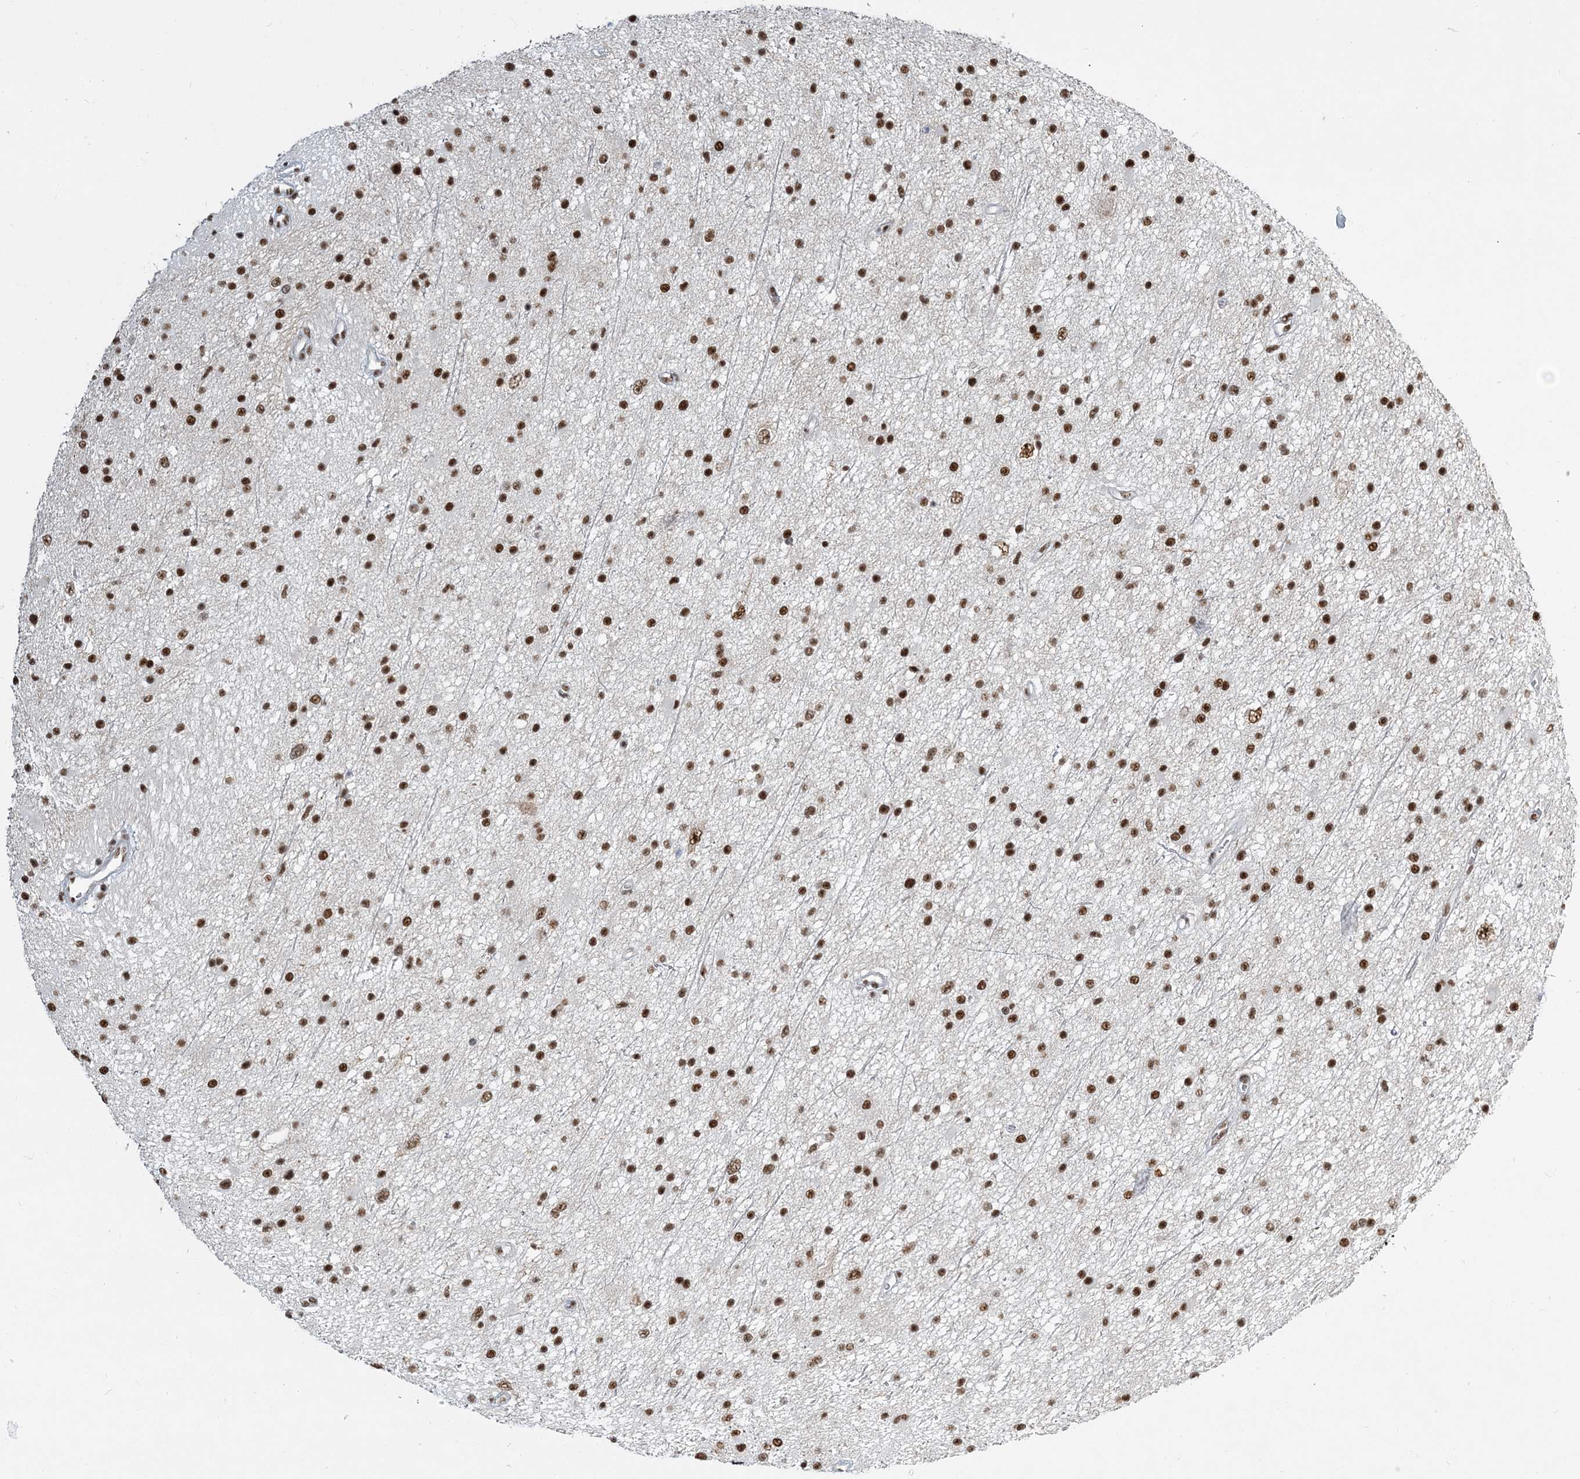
{"staining": {"intensity": "strong", "quantity": ">75%", "location": "nuclear"}, "tissue": "glioma", "cell_type": "Tumor cells", "image_type": "cancer", "snomed": [{"axis": "morphology", "description": "Glioma, malignant, Low grade"}, {"axis": "topography", "description": "Cerebral cortex"}], "caption": "Strong nuclear protein staining is present in about >75% of tumor cells in malignant glioma (low-grade).", "gene": "PLRG1", "patient": {"sex": "female", "age": 39}}